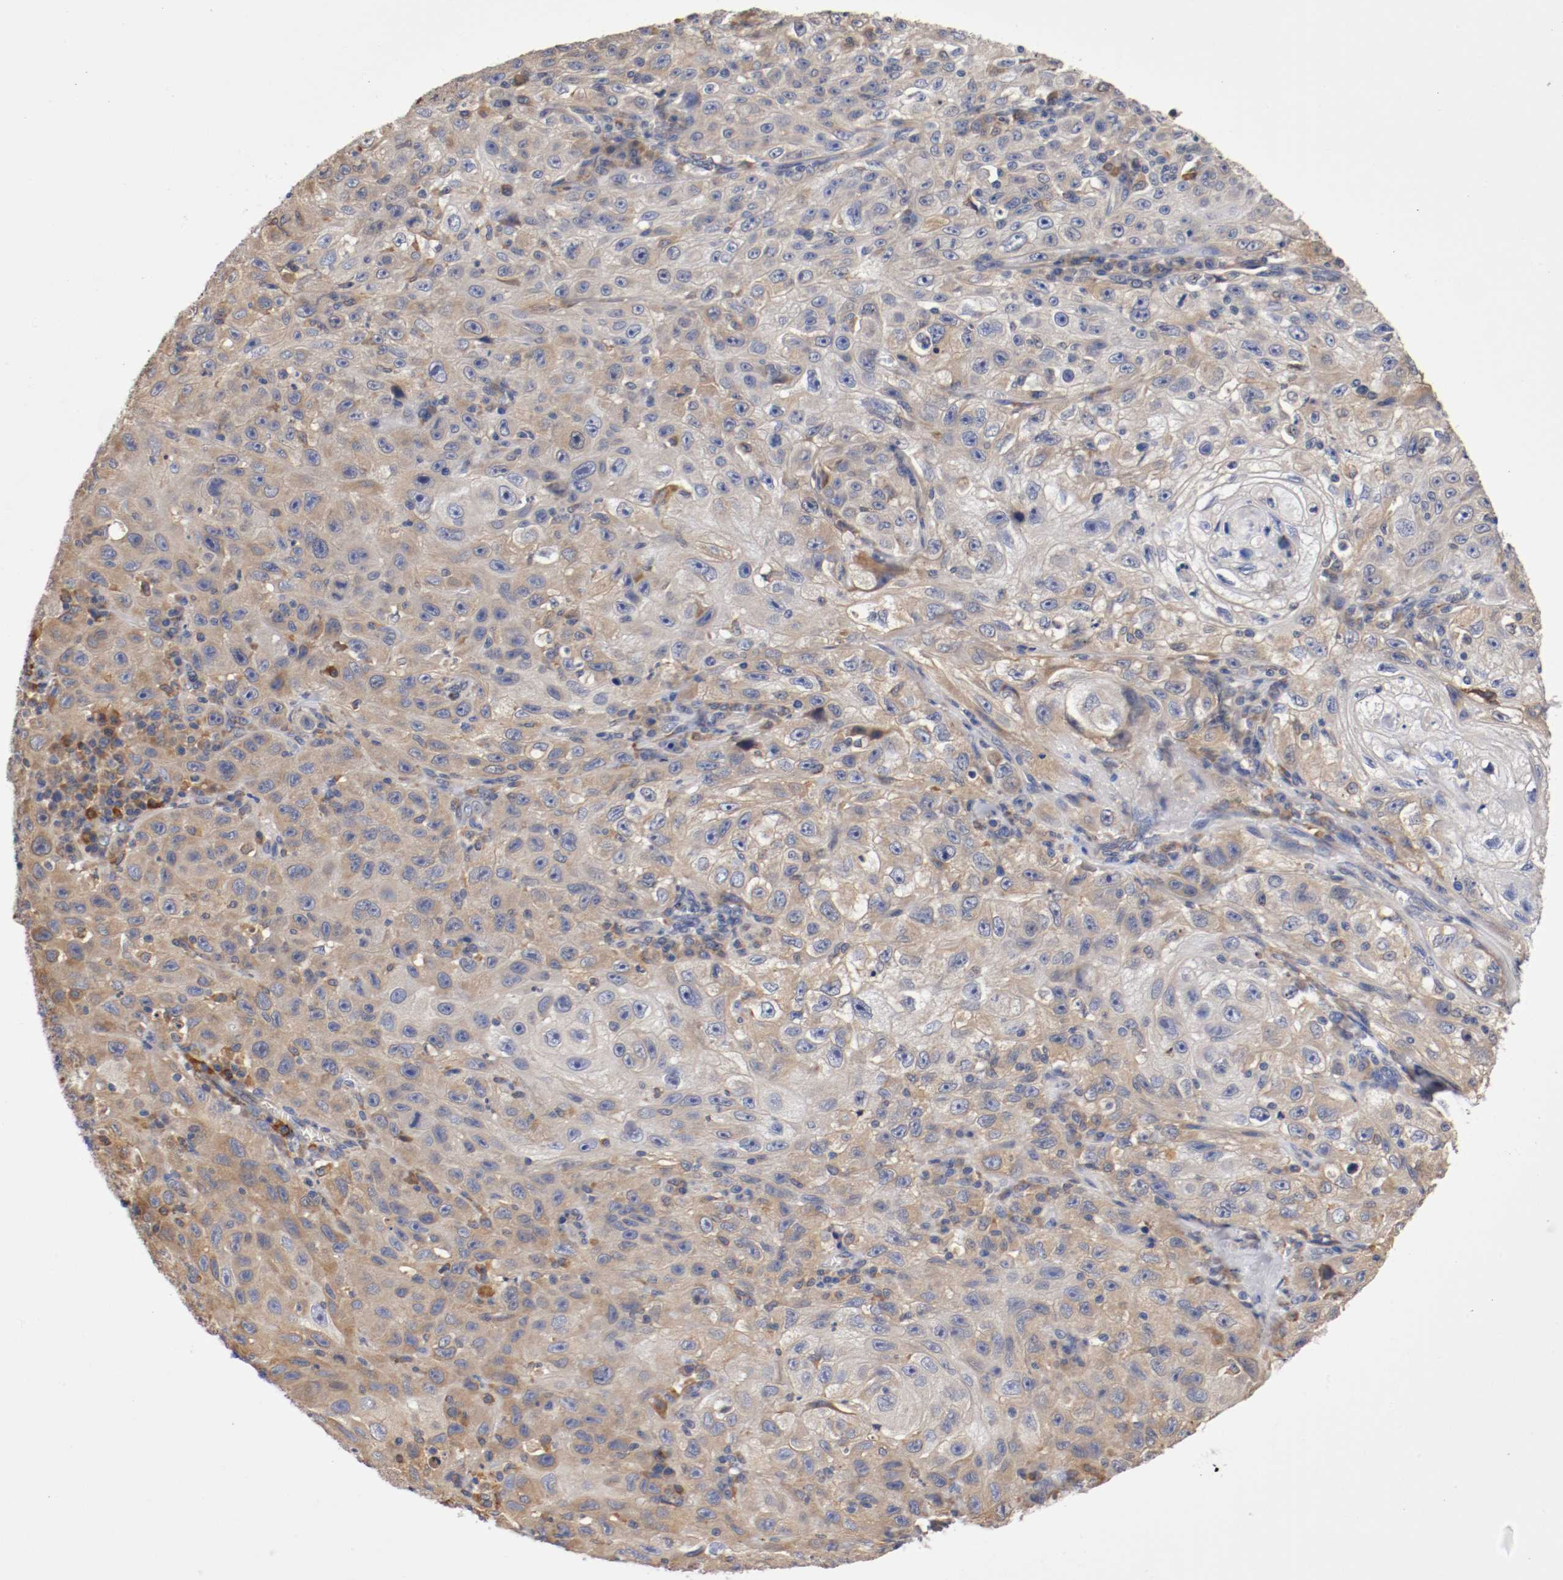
{"staining": {"intensity": "weak", "quantity": ">75%", "location": "cytoplasmic/membranous"}, "tissue": "skin cancer", "cell_type": "Tumor cells", "image_type": "cancer", "snomed": [{"axis": "morphology", "description": "Squamous cell carcinoma, NOS"}, {"axis": "topography", "description": "Skin"}], "caption": "Brown immunohistochemical staining in squamous cell carcinoma (skin) demonstrates weak cytoplasmic/membranous staining in approximately >75% of tumor cells. Using DAB (brown) and hematoxylin (blue) stains, captured at high magnification using brightfield microscopy.", "gene": "TNFSF13", "patient": {"sex": "male", "age": 75}}